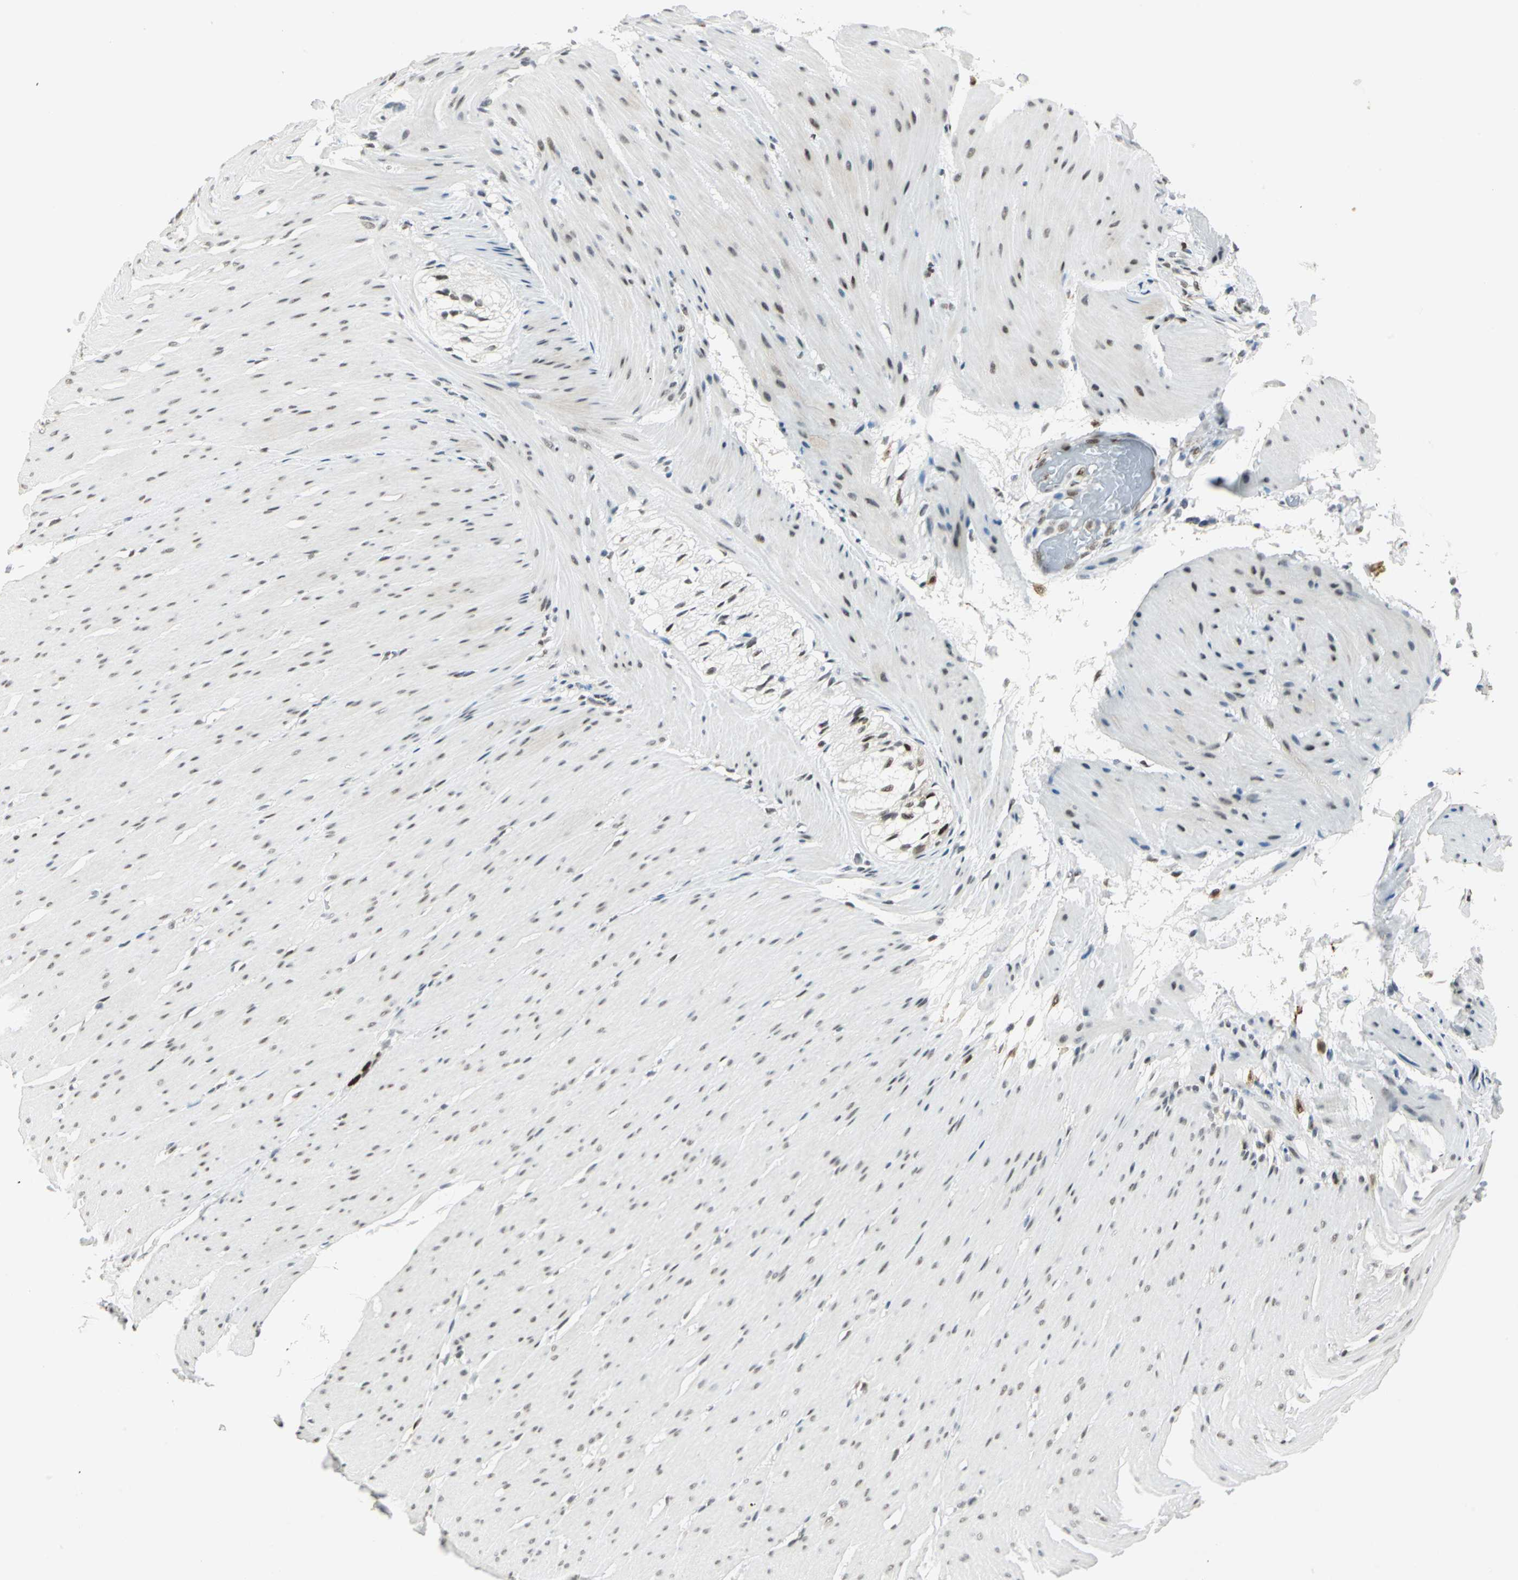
{"staining": {"intensity": "weak", "quantity": "<25%", "location": "nuclear"}, "tissue": "smooth muscle", "cell_type": "Smooth muscle cells", "image_type": "normal", "snomed": [{"axis": "morphology", "description": "Normal tissue, NOS"}, {"axis": "topography", "description": "Smooth muscle"}, {"axis": "topography", "description": "Colon"}], "caption": "Smooth muscle cells show no significant expression in unremarkable smooth muscle. Nuclei are stained in blue.", "gene": "MTMR10", "patient": {"sex": "male", "age": 67}}